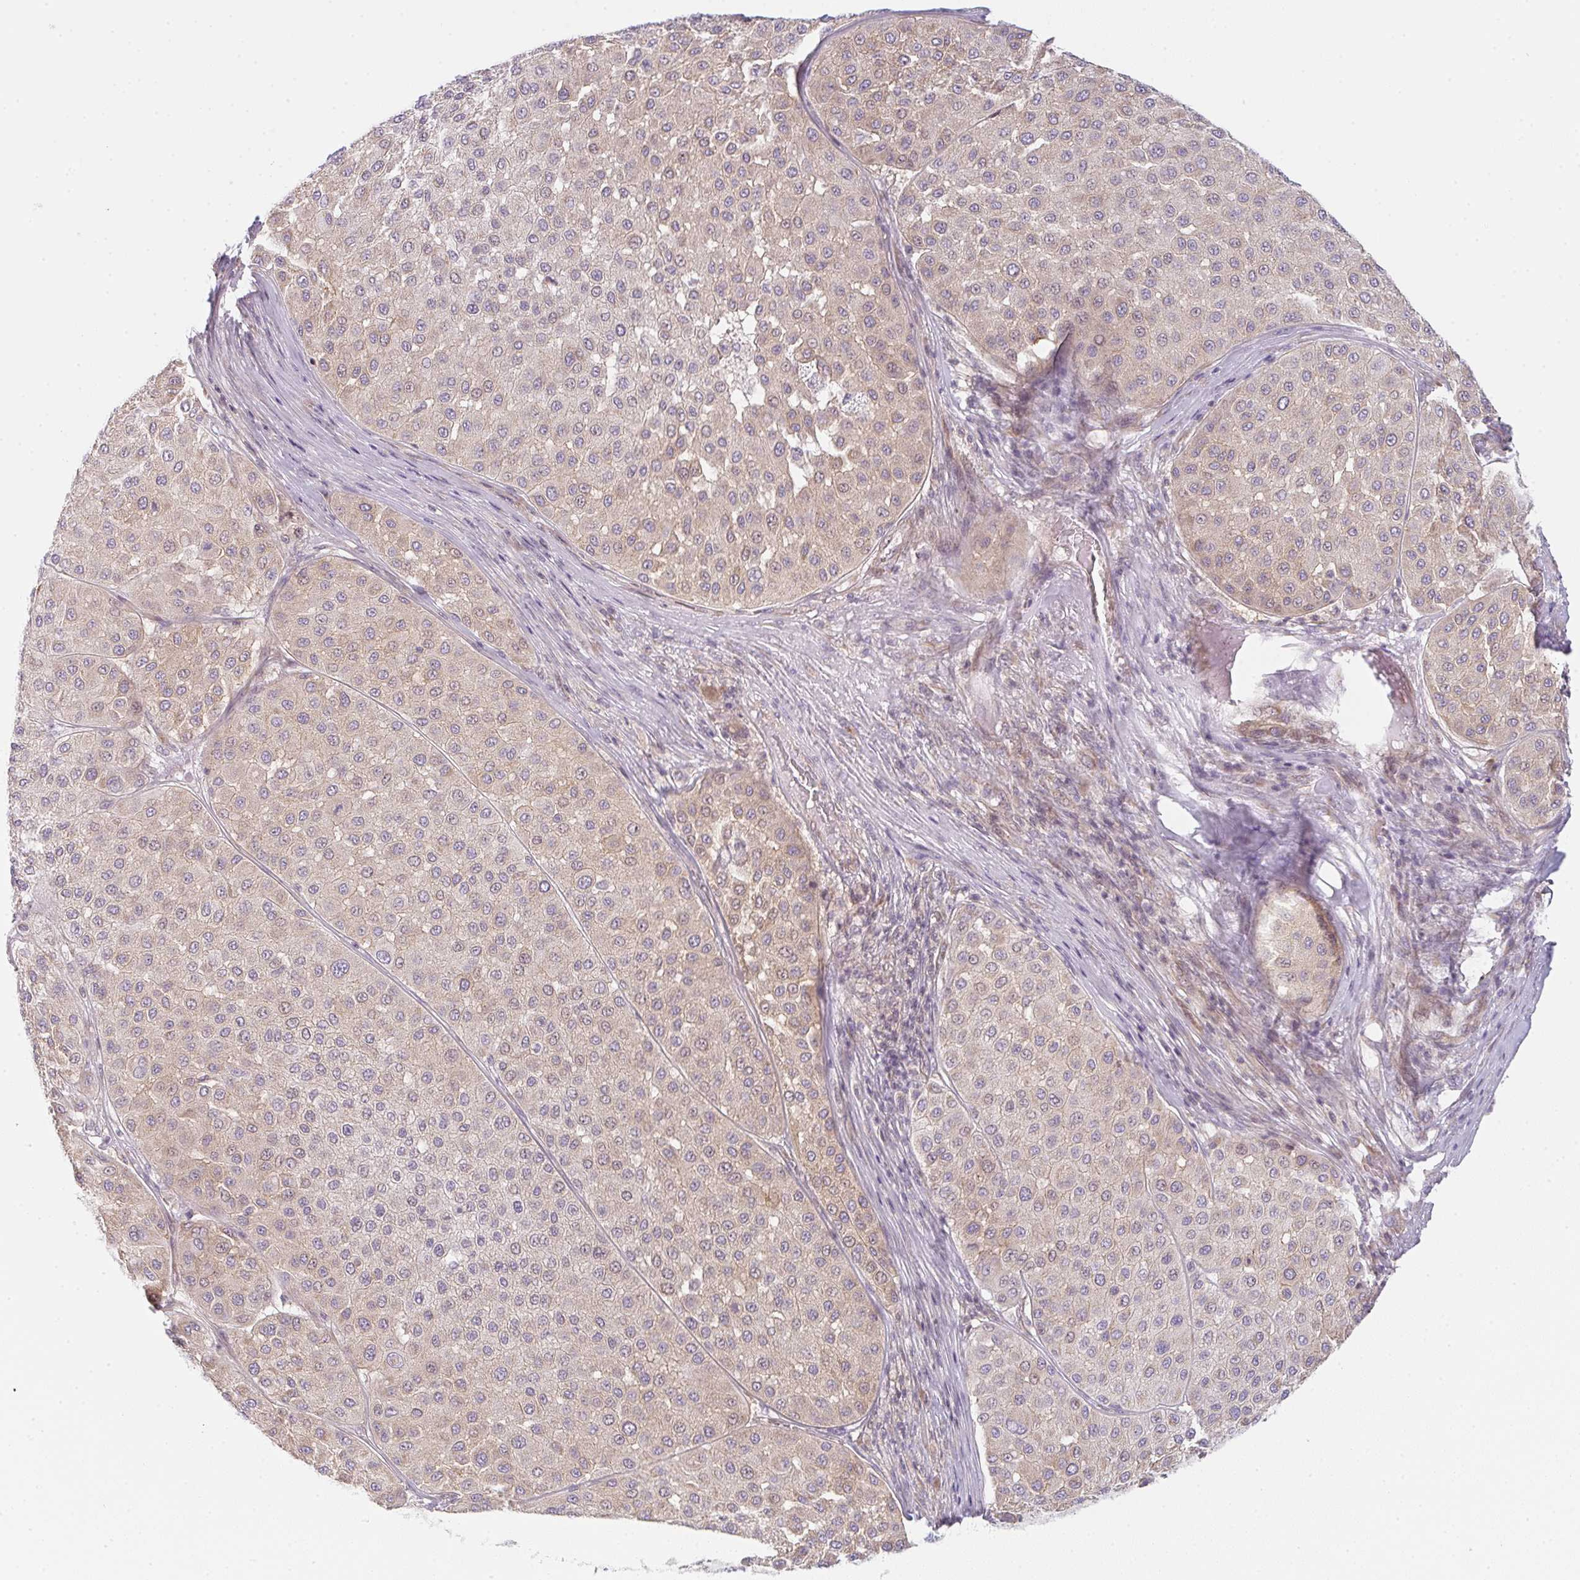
{"staining": {"intensity": "weak", "quantity": "25%-75%", "location": "cytoplasmic/membranous,nuclear"}, "tissue": "melanoma", "cell_type": "Tumor cells", "image_type": "cancer", "snomed": [{"axis": "morphology", "description": "Malignant melanoma, Metastatic site"}, {"axis": "topography", "description": "Smooth muscle"}], "caption": "Weak cytoplasmic/membranous and nuclear expression is present in about 25%-75% of tumor cells in melanoma. The protein is shown in brown color, while the nuclei are stained blue.", "gene": "TMEM237", "patient": {"sex": "male", "age": 41}}